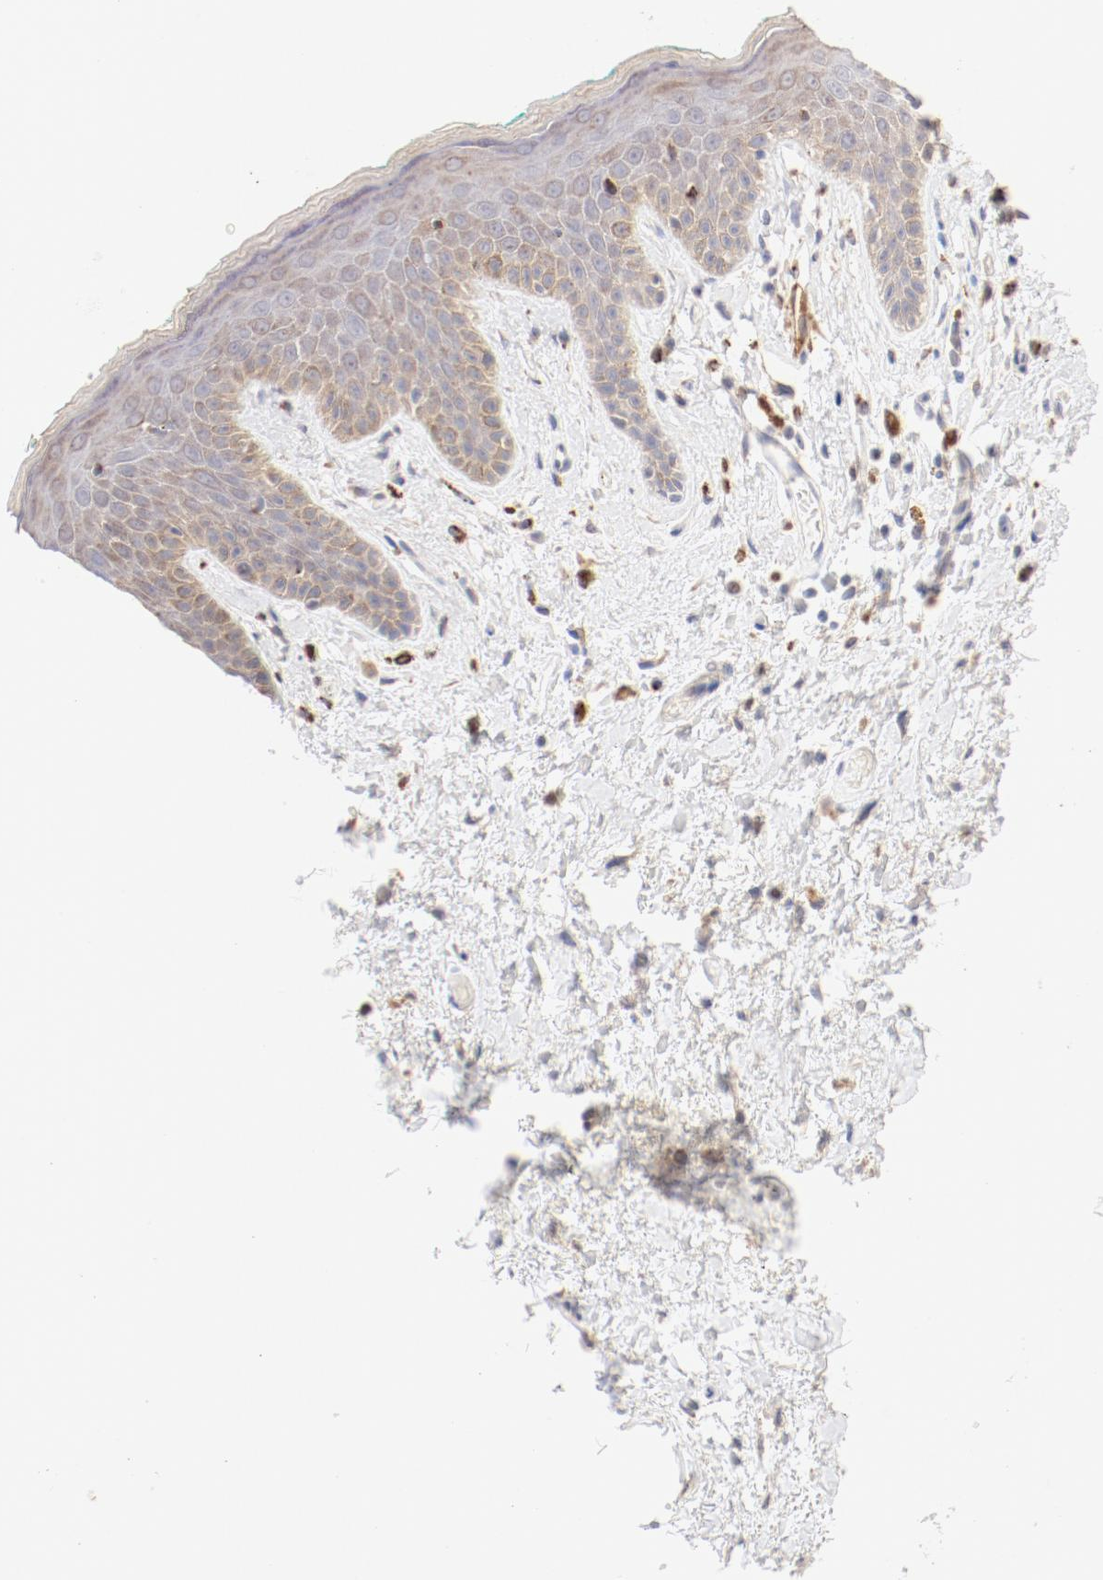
{"staining": {"intensity": "weak", "quantity": "25%-75%", "location": "cytoplasmic/membranous"}, "tissue": "skin", "cell_type": "Epidermal cells", "image_type": "normal", "snomed": [{"axis": "morphology", "description": "Normal tissue, NOS"}, {"axis": "topography", "description": "Anal"}], "caption": "A high-resolution photomicrograph shows immunohistochemistry (IHC) staining of unremarkable skin, which demonstrates weak cytoplasmic/membranous positivity in about 25%-75% of epidermal cells.", "gene": "CTSH", "patient": {"sex": "male", "age": 74}}